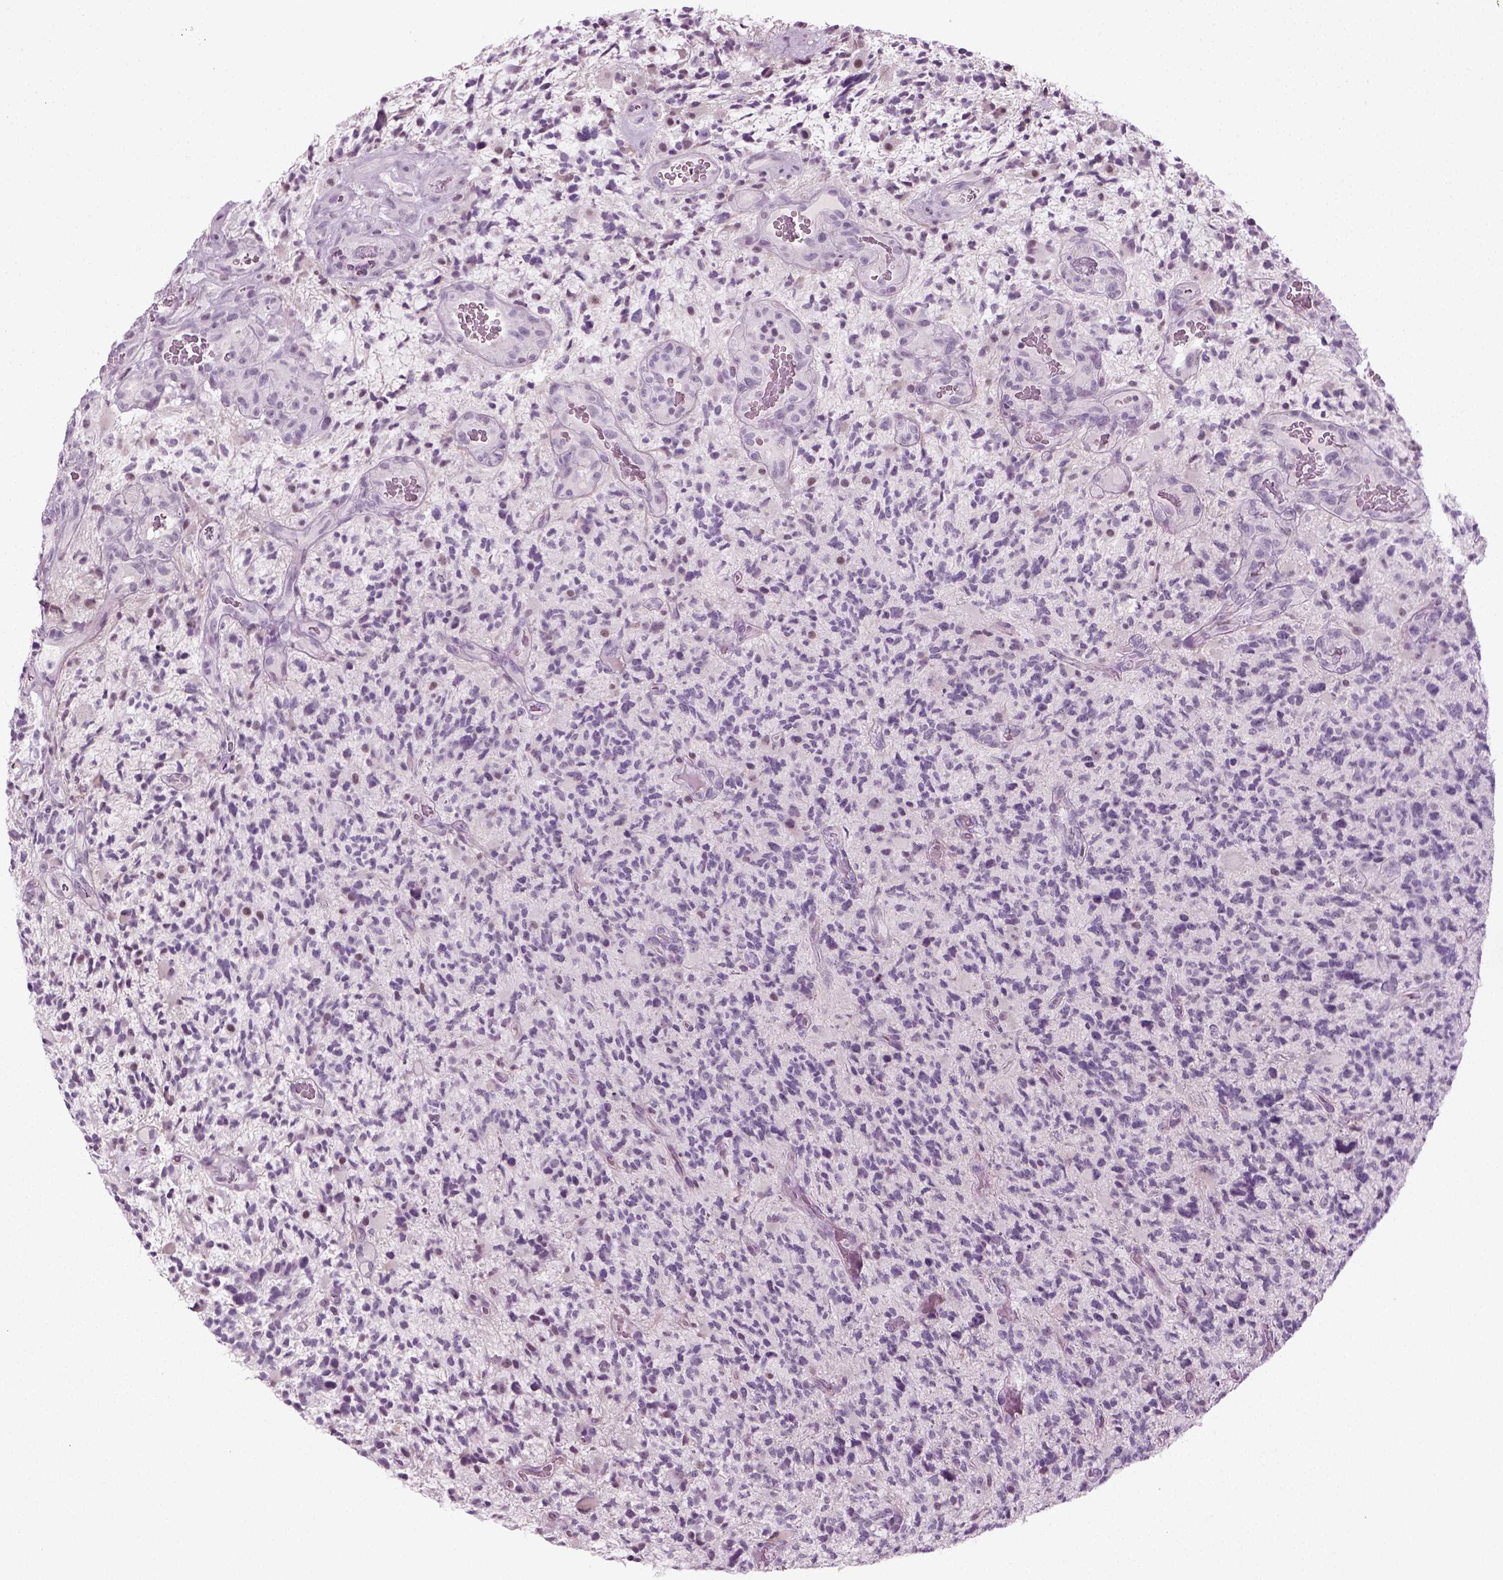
{"staining": {"intensity": "negative", "quantity": "none", "location": "none"}, "tissue": "glioma", "cell_type": "Tumor cells", "image_type": "cancer", "snomed": [{"axis": "morphology", "description": "Glioma, malignant, High grade"}, {"axis": "topography", "description": "Brain"}], "caption": "Immunohistochemistry histopathology image of human glioma stained for a protein (brown), which displays no positivity in tumor cells.", "gene": "KRT75", "patient": {"sex": "female", "age": 71}}